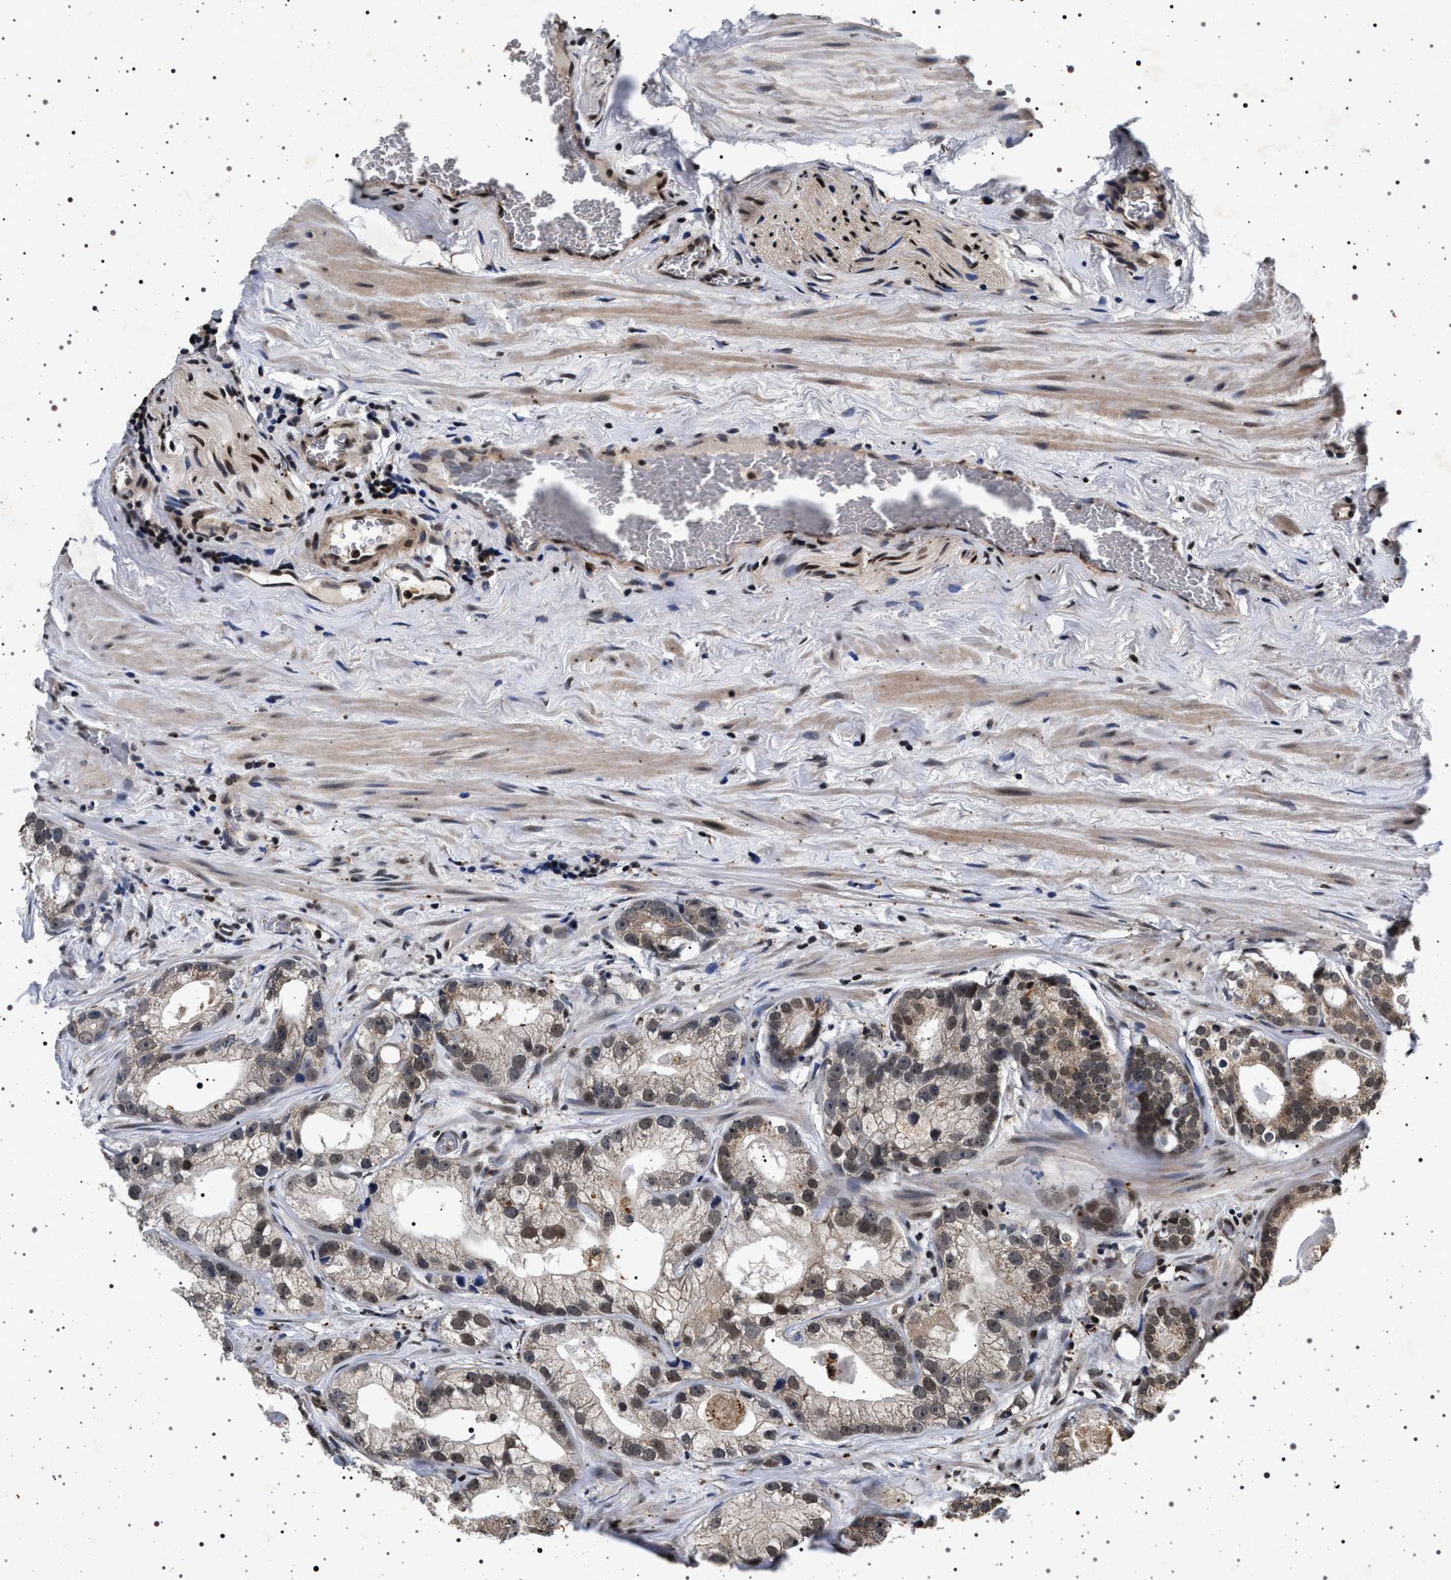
{"staining": {"intensity": "weak", "quantity": ">75%", "location": "cytoplasmic/membranous,nuclear"}, "tissue": "prostate cancer", "cell_type": "Tumor cells", "image_type": "cancer", "snomed": [{"axis": "morphology", "description": "Adenocarcinoma, Low grade"}, {"axis": "topography", "description": "Prostate"}], "caption": "Prostate cancer (low-grade adenocarcinoma) was stained to show a protein in brown. There is low levels of weak cytoplasmic/membranous and nuclear expression in about >75% of tumor cells.", "gene": "CDKN1B", "patient": {"sex": "male", "age": 59}}